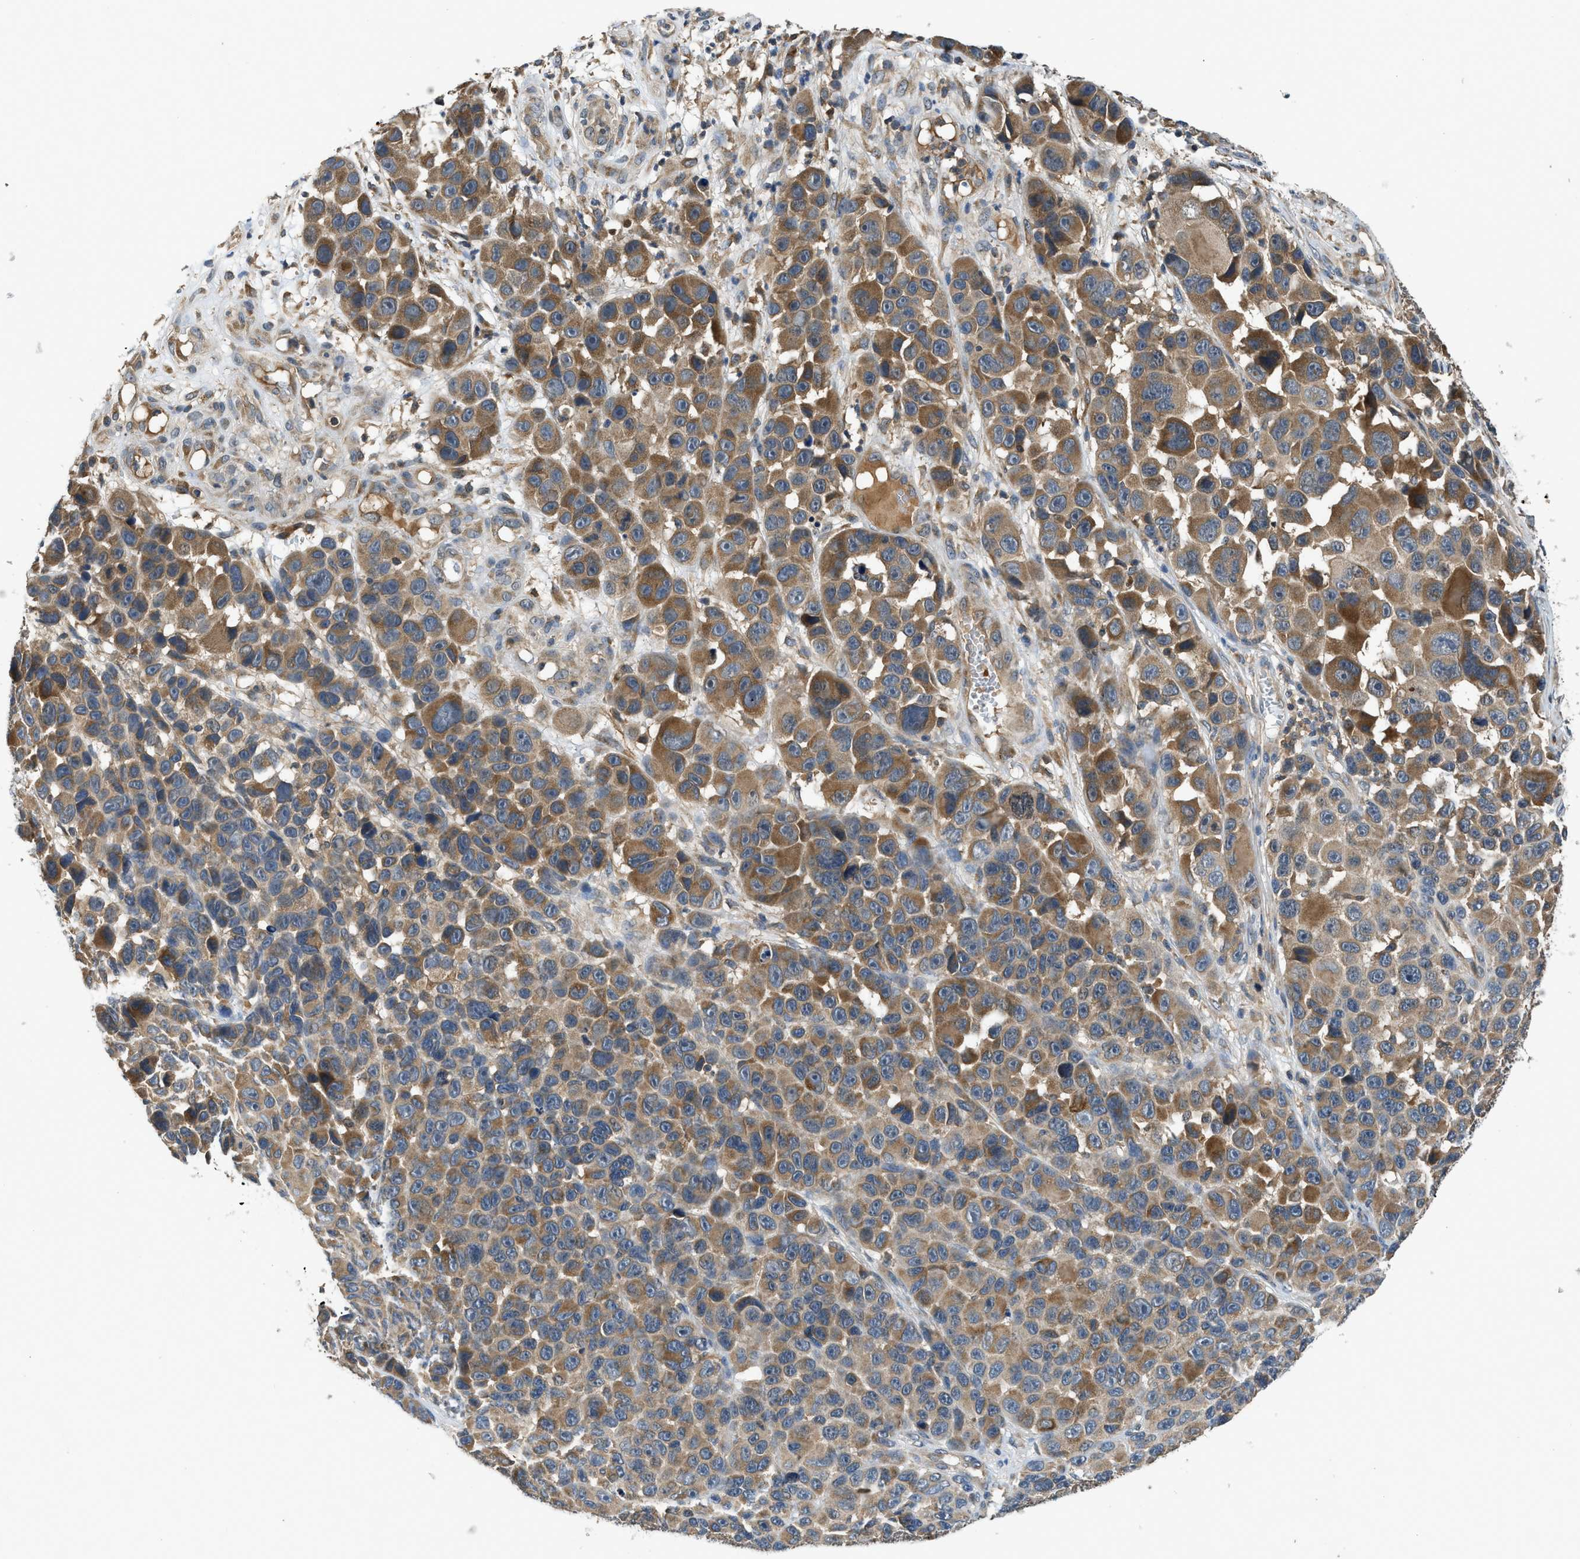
{"staining": {"intensity": "moderate", "quantity": ">75%", "location": "cytoplasmic/membranous"}, "tissue": "melanoma", "cell_type": "Tumor cells", "image_type": "cancer", "snomed": [{"axis": "morphology", "description": "Malignant melanoma, NOS"}, {"axis": "topography", "description": "Skin"}], "caption": "High-magnification brightfield microscopy of malignant melanoma stained with DAB (brown) and counterstained with hematoxylin (blue). tumor cells exhibit moderate cytoplasmic/membranous positivity is present in about>75% of cells. The staining was performed using DAB (3,3'-diaminobenzidine), with brown indicating positive protein expression. Nuclei are stained blue with hematoxylin.", "gene": "PAFAH2", "patient": {"sex": "male", "age": 53}}